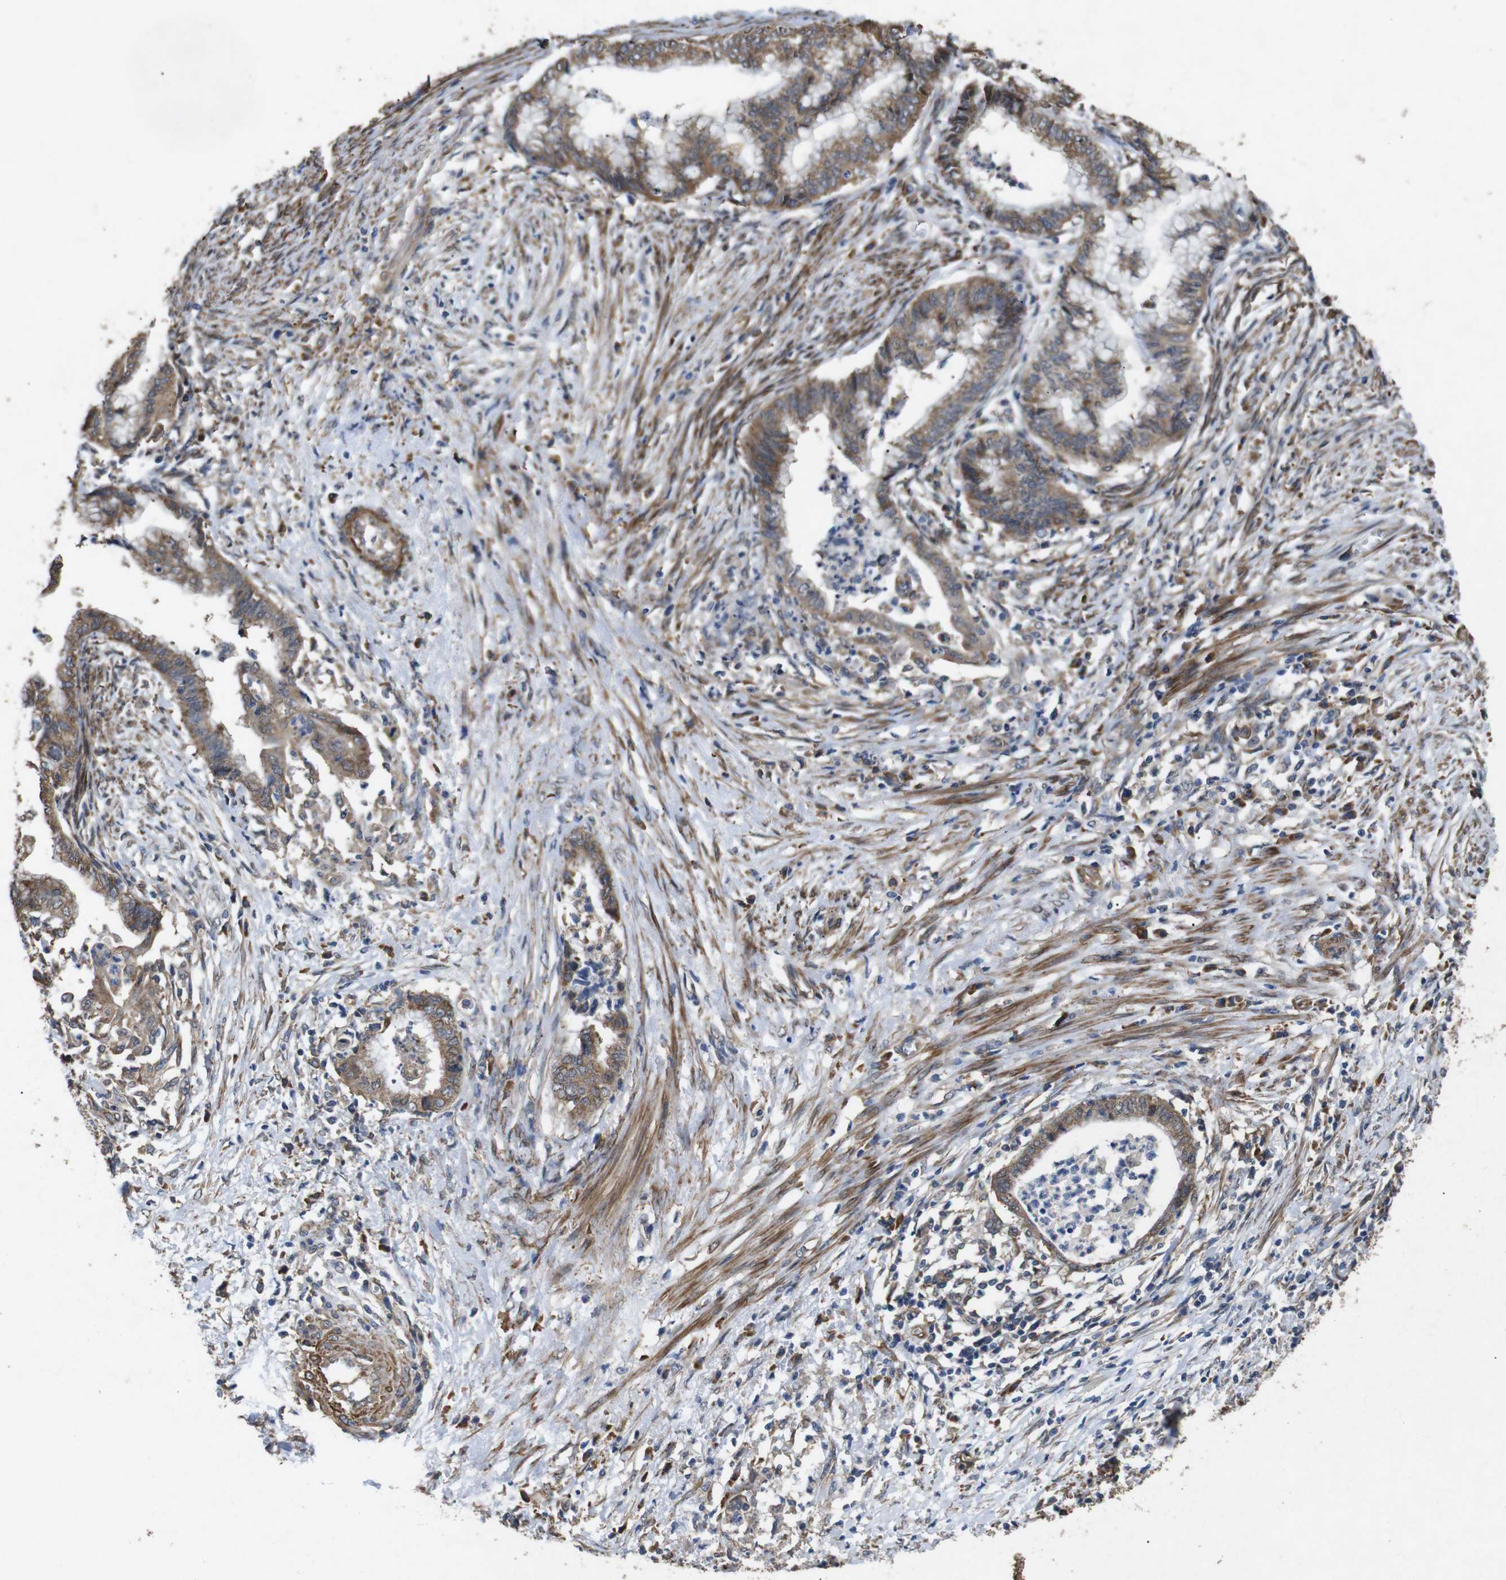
{"staining": {"intensity": "moderate", "quantity": ">75%", "location": "cytoplasmic/membranous"}, "tissue": "endometrial cancer", "cell_type": "Tumor cells", "image_type": "cancer", "snomed": [{"axis": "morphology", "description": "Necrosis, NOS"}, {"axis": "morphology", "description": "Adenocarcinoma, NOS"}, {"axis": "topography", "description": "Endometrium"}], "caption": "Immunohistochemical staining of endometrial adenocarcinoma displays medium levels of moderate cytoplasmic/membranous staining in about >75% of tumor cells. Using DAB (3,3'-diaminobenzidine) (brown) and hematoxylin (blue) stains, captured at high magnification using brightfield microscopy.", "gene": "BNIP3", "patient": {"sex": "female", "age": 79}}